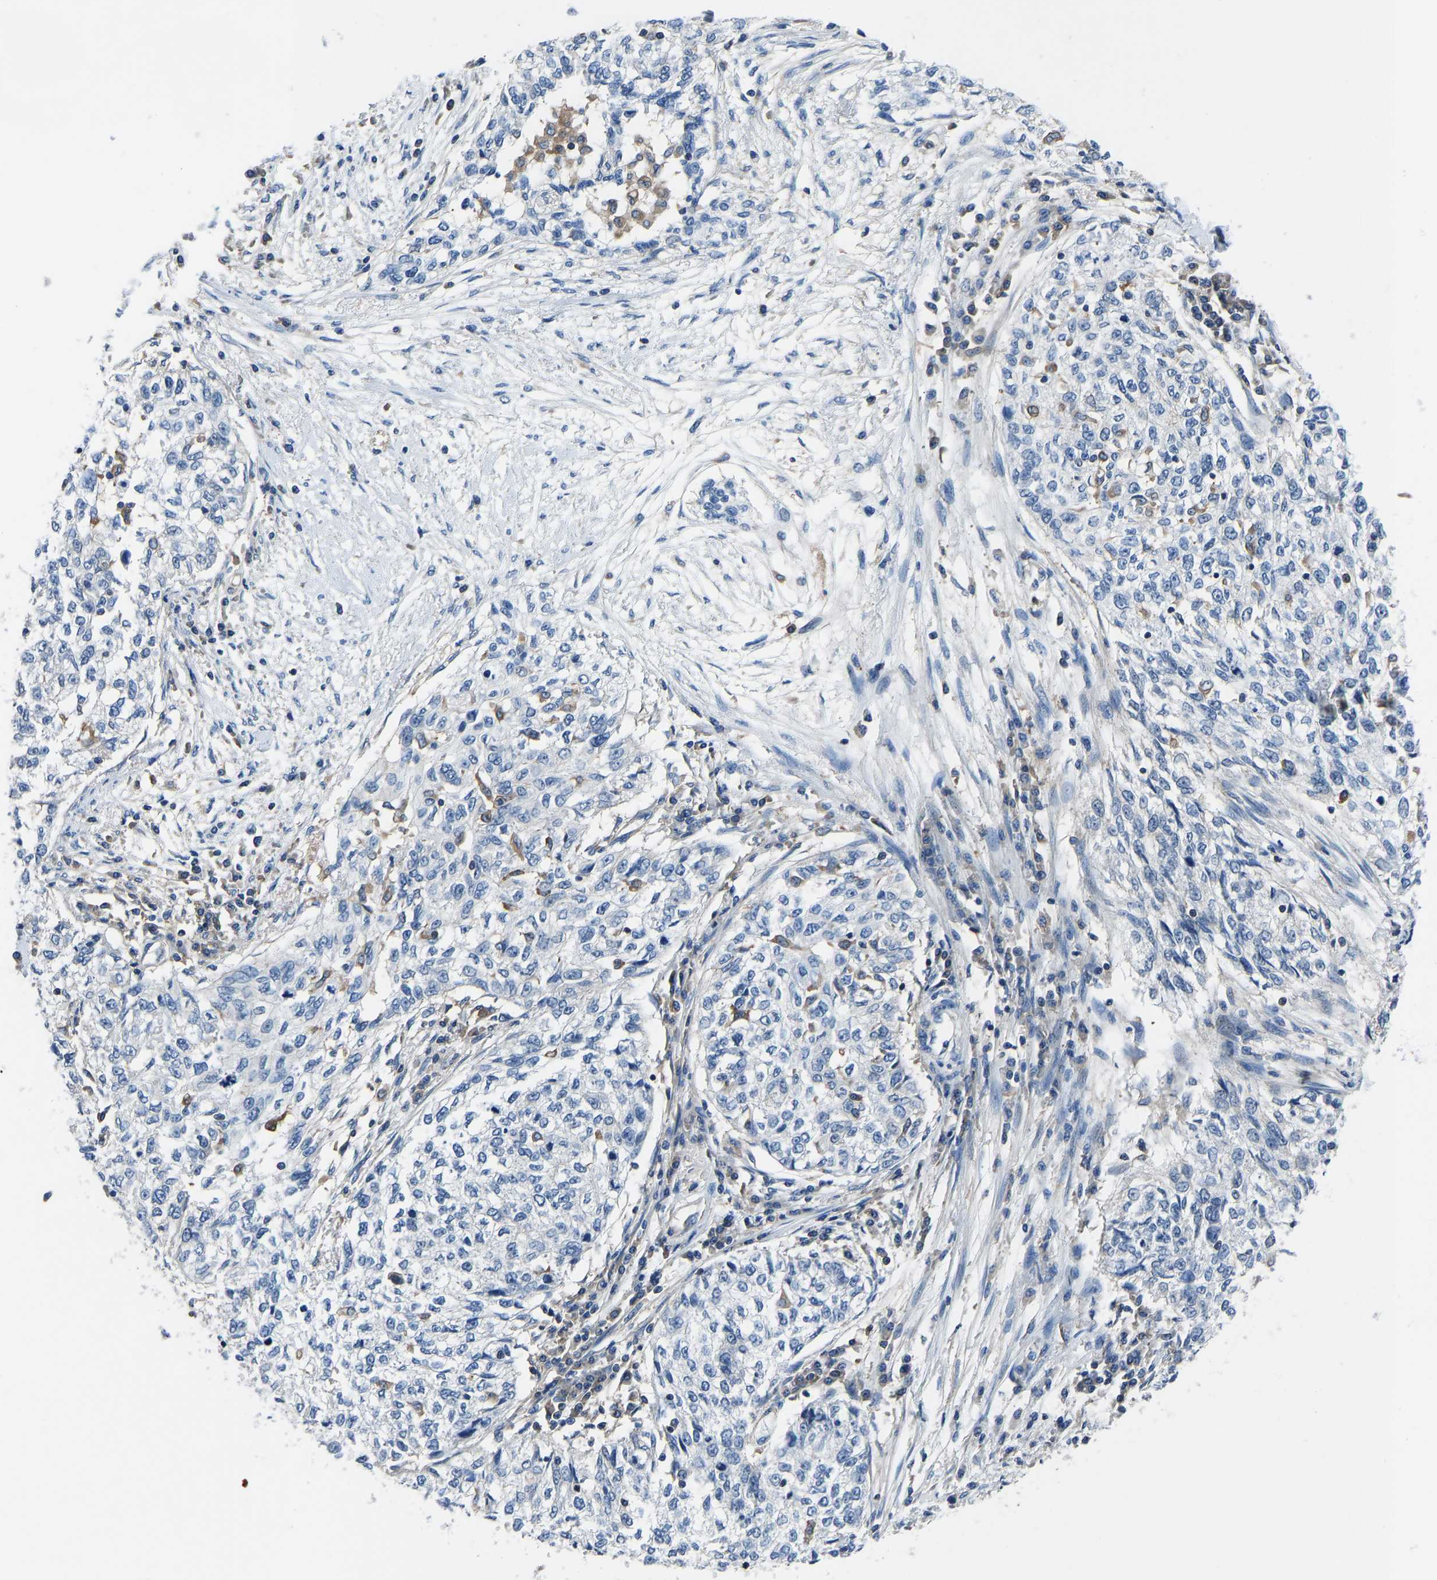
{"staining": {"intensity": "negative", "quantity": "none", "location": "none"}, "tissue": "cervical cancer", "cell_type": "Tumor cells", "image_type": "cancer", "snomed": [{"axis": "morphology", "description": "Squamous cell carcinoma, NOS"}, {"axis": "topography", "description": "Cervix"}], "caption": "This is a histopathology image of immunohistochemistry (IHC) staining of cervical cancer (squamous cell carcinoma), which shows no expression in tumor cells.", "gene": "PRKAR1A", "patient": {"sex": "female", "age": 57}}